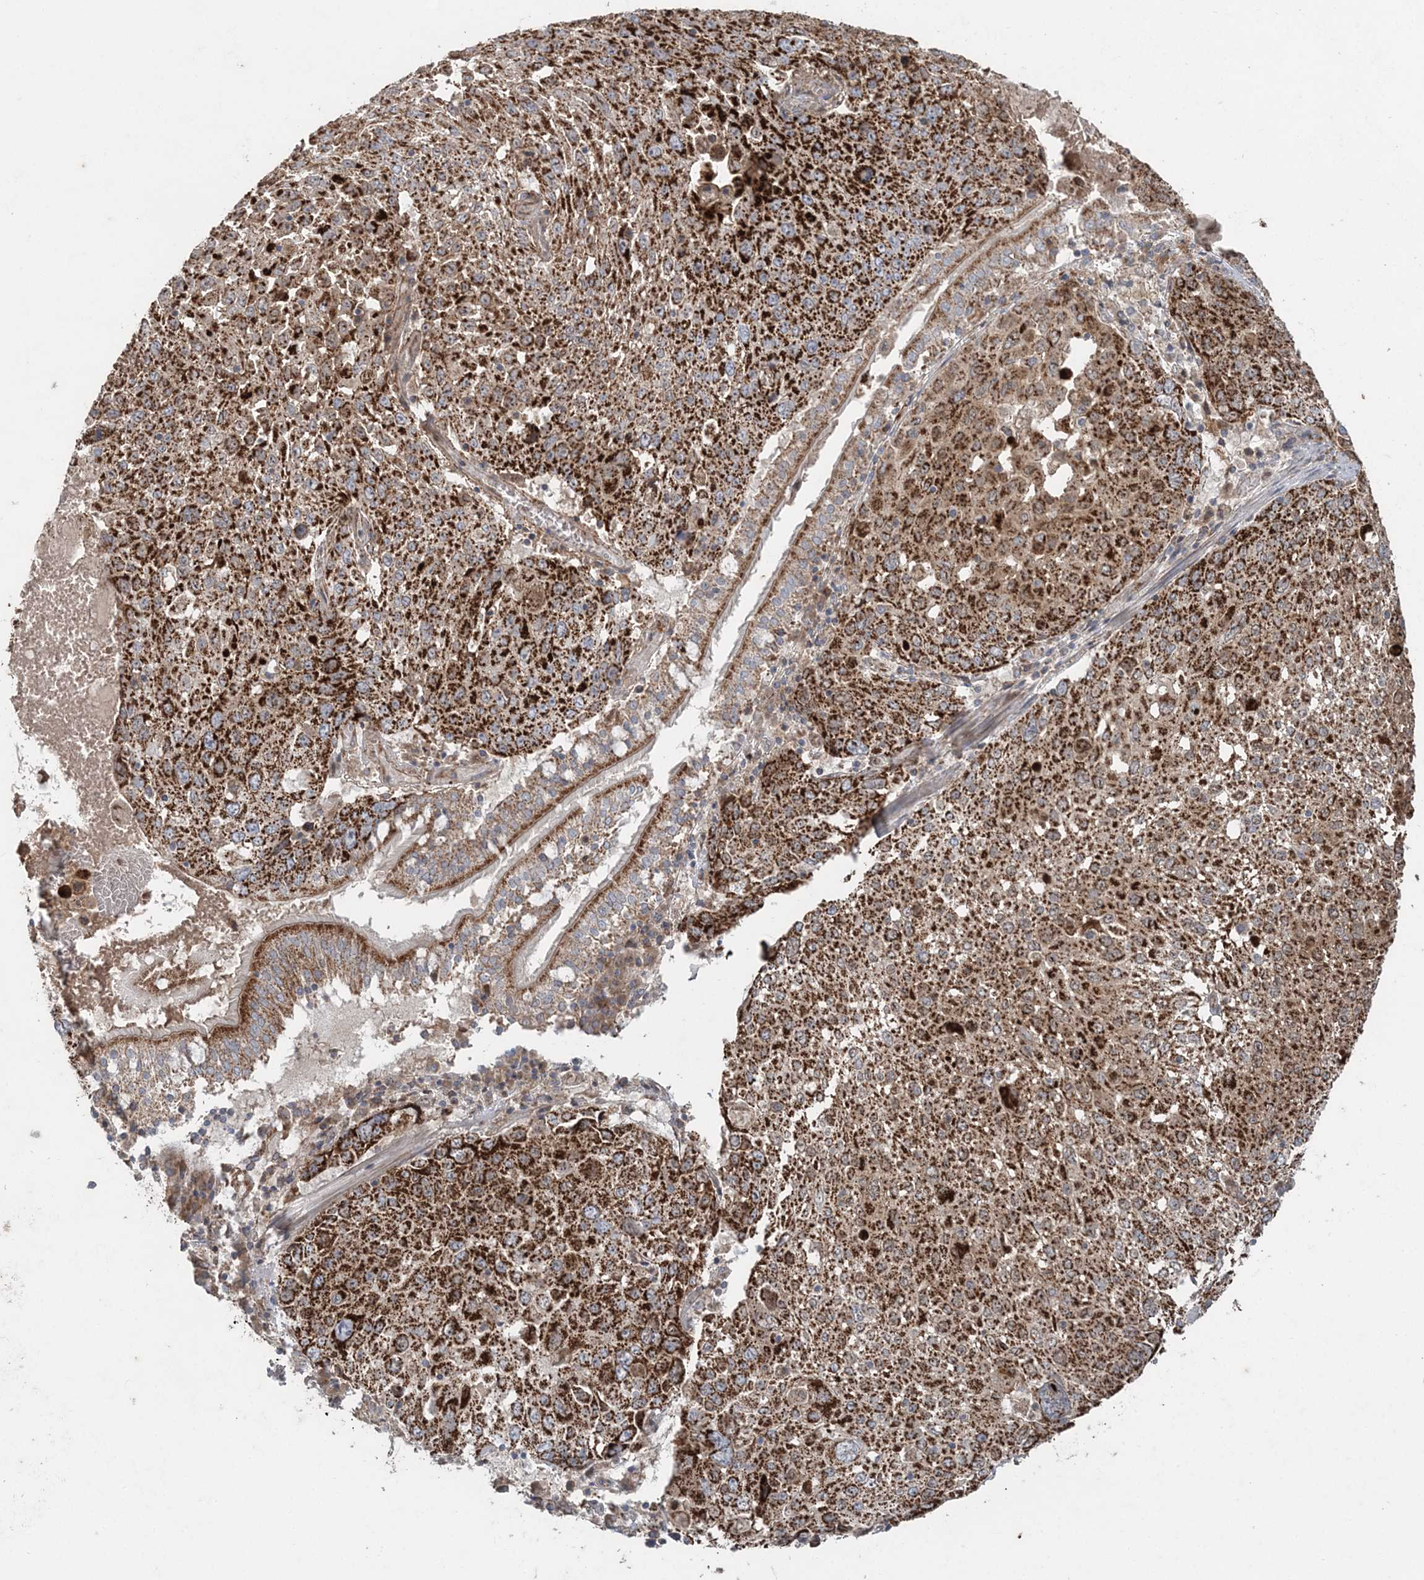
{"staining": {"intensity": "strong", "quantity": ">75%", "location": "cytoplasmic/membranous"}, "tissue": "lung cancer", "cell_type": "Tumor cells", "image_type": "cancer", "snomed": [{"axis": "morphology", "description": "Squamous cell carcinoma, NOS"}, {"axis": "topography", "description": "Lung"}], "caption": "This photomicrograph shows immunohistochemistry staining of human squamous cell carcinoma (lung), with high strong cytoplasmic/membranous staining in approximately >75% of tumor cells.", "gene": "LRPPRC", "patient": {"sex": "male", "age": 65}}